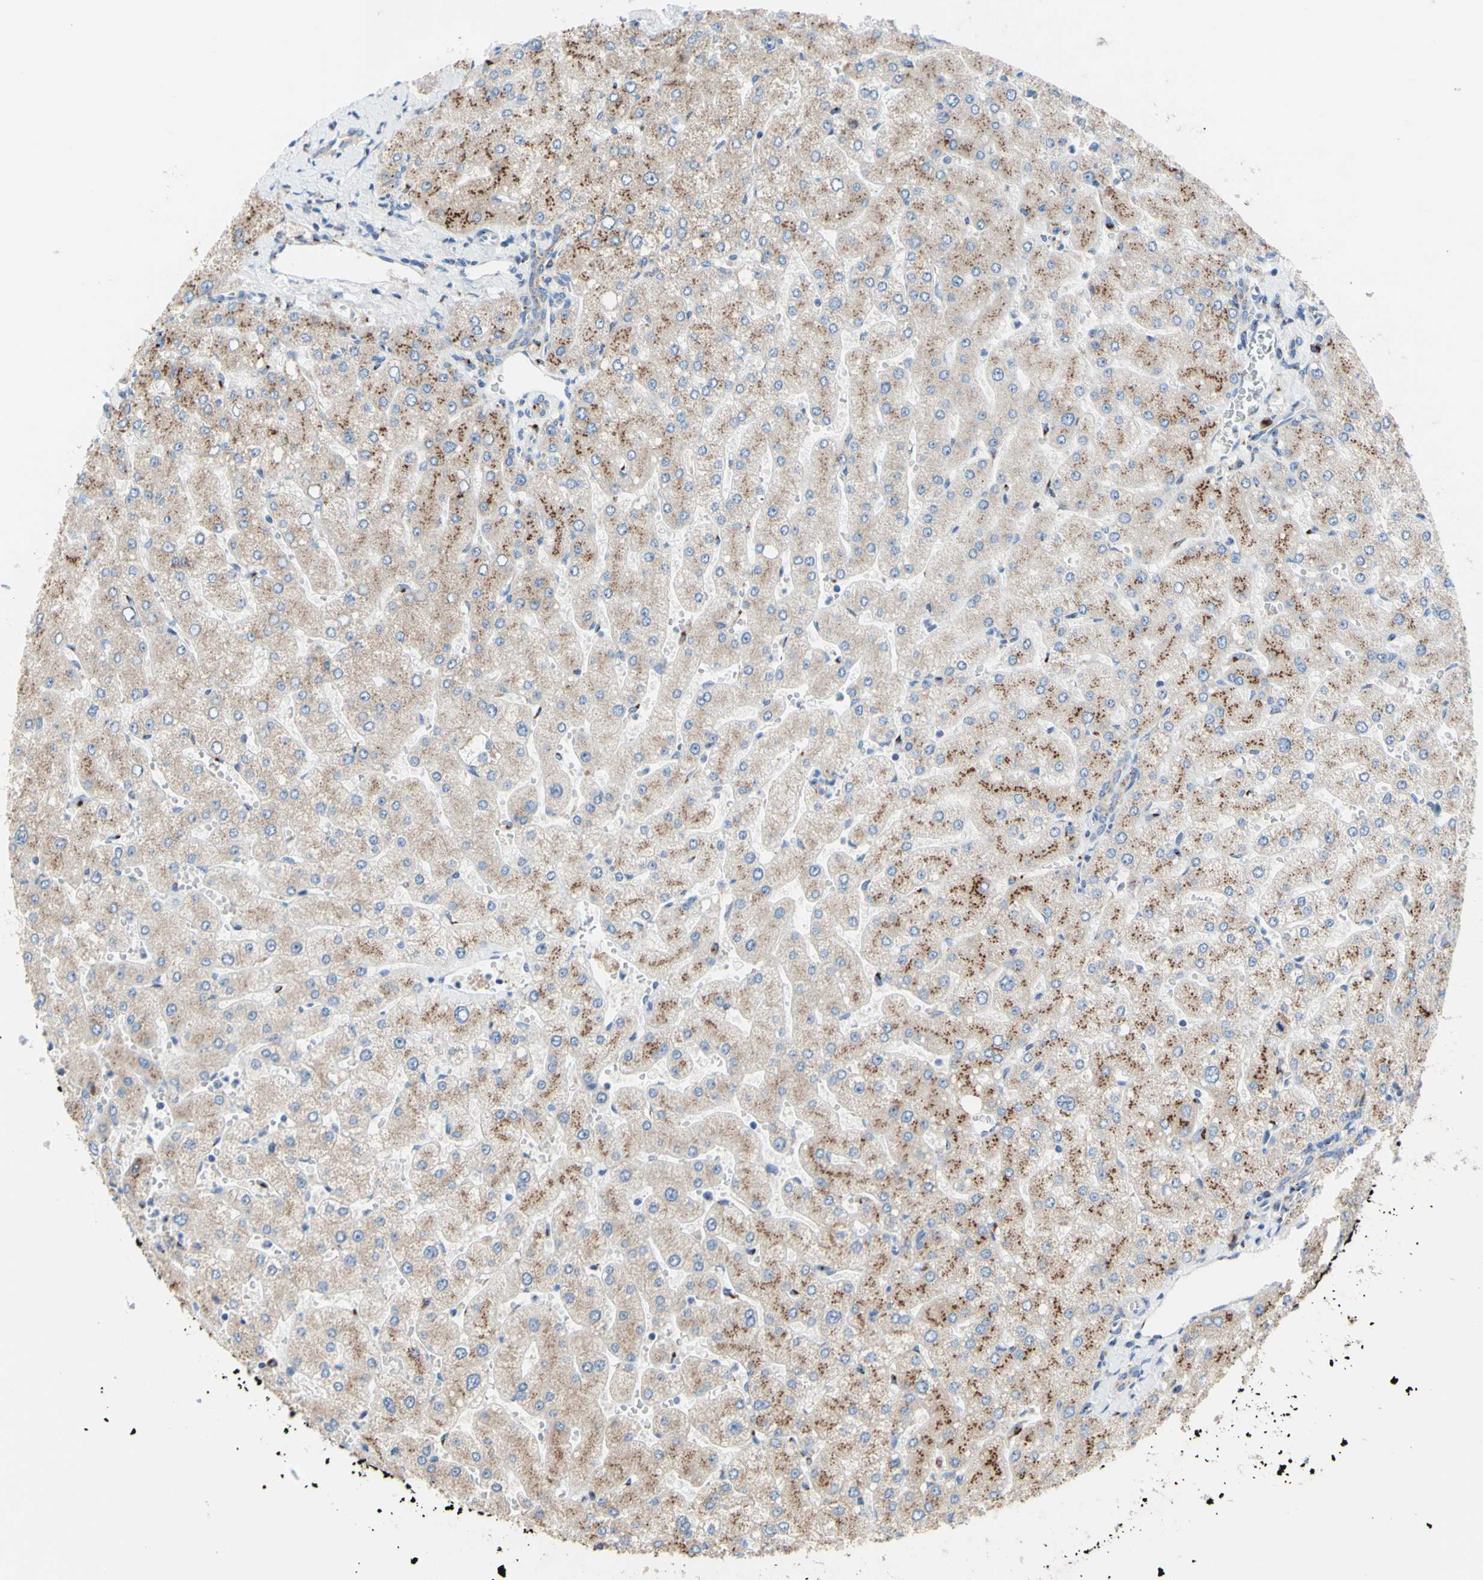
{"staining": {"intensity": "weak", "quantity": ">75%", "location": "cytoplasmic/membranous"}, "tissue": "liver", "cell_type": "Cholangiocytes", "image_type": "normal", "snomed": [{"axis": "morphology", "description": "Normal tissue, NOS"}, {"axis": "topography", "description": "Liver"}], "caption": "Protein staining displays weak cytoplasmic/membranous positivity in about >75% of cholangiocytes in normal liver. (DAB IHC with brightfield microscopy, high magnification).", "gene": "GALNT2", "patient": {"sex": "male", "age": 55}}